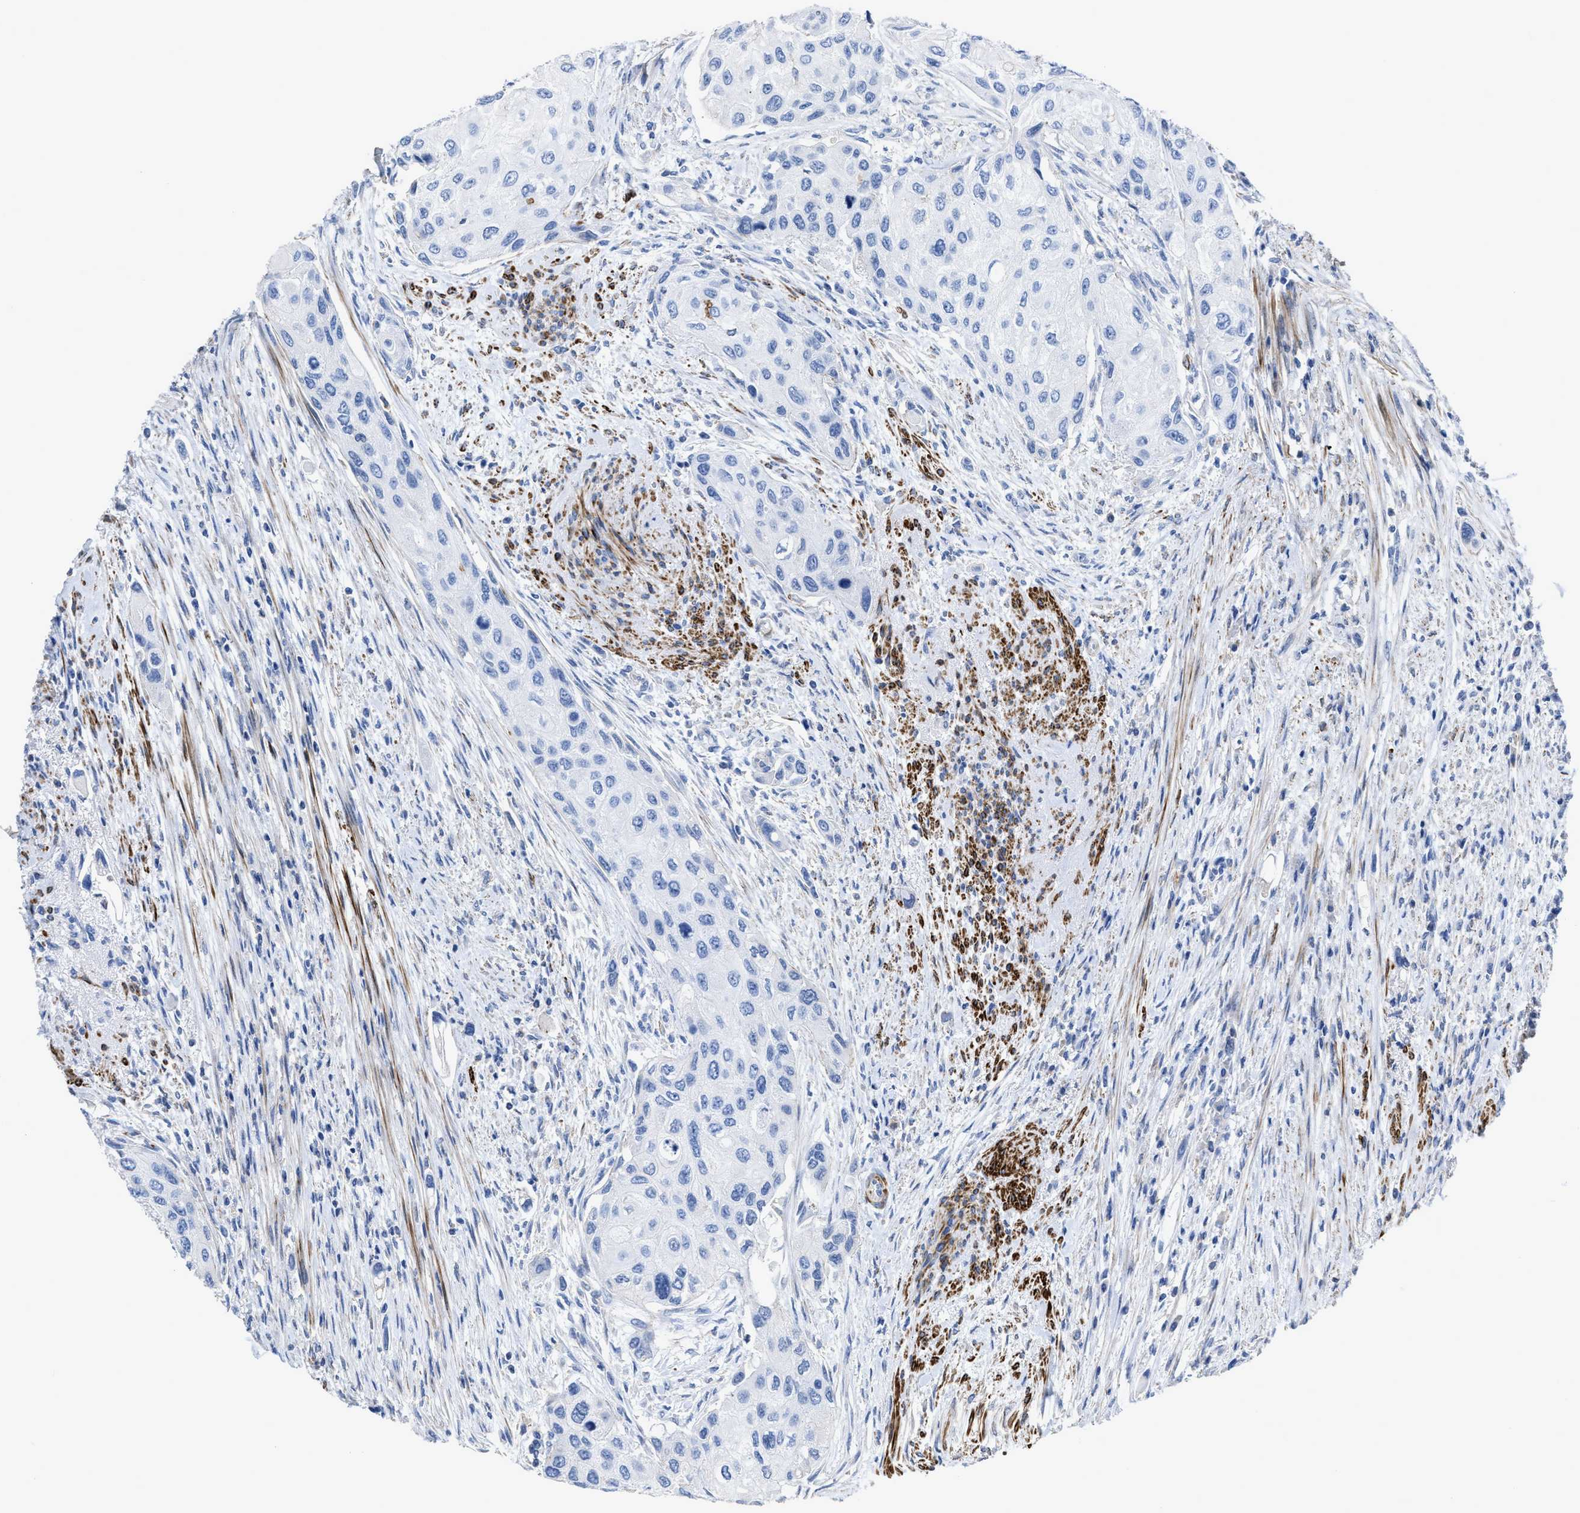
{"staining": {"intensity": "negative", "quantity": "none", "location": "none"}, "tissue": "urothelial cancer", "cell_type": "Tumor cells", "image_type": "cancer", "snomed": [{"axis": "morphology", "description": "Urothelial carcinoma, High grade"}, {"axis": "topography", "description": "Urinary bladder"}], "caption": "Tumor cells show no significant staining in high-grade urothelial carcinoma.", "gene": "PRMT2", "patient": {"sex": "female", "age": 56}}